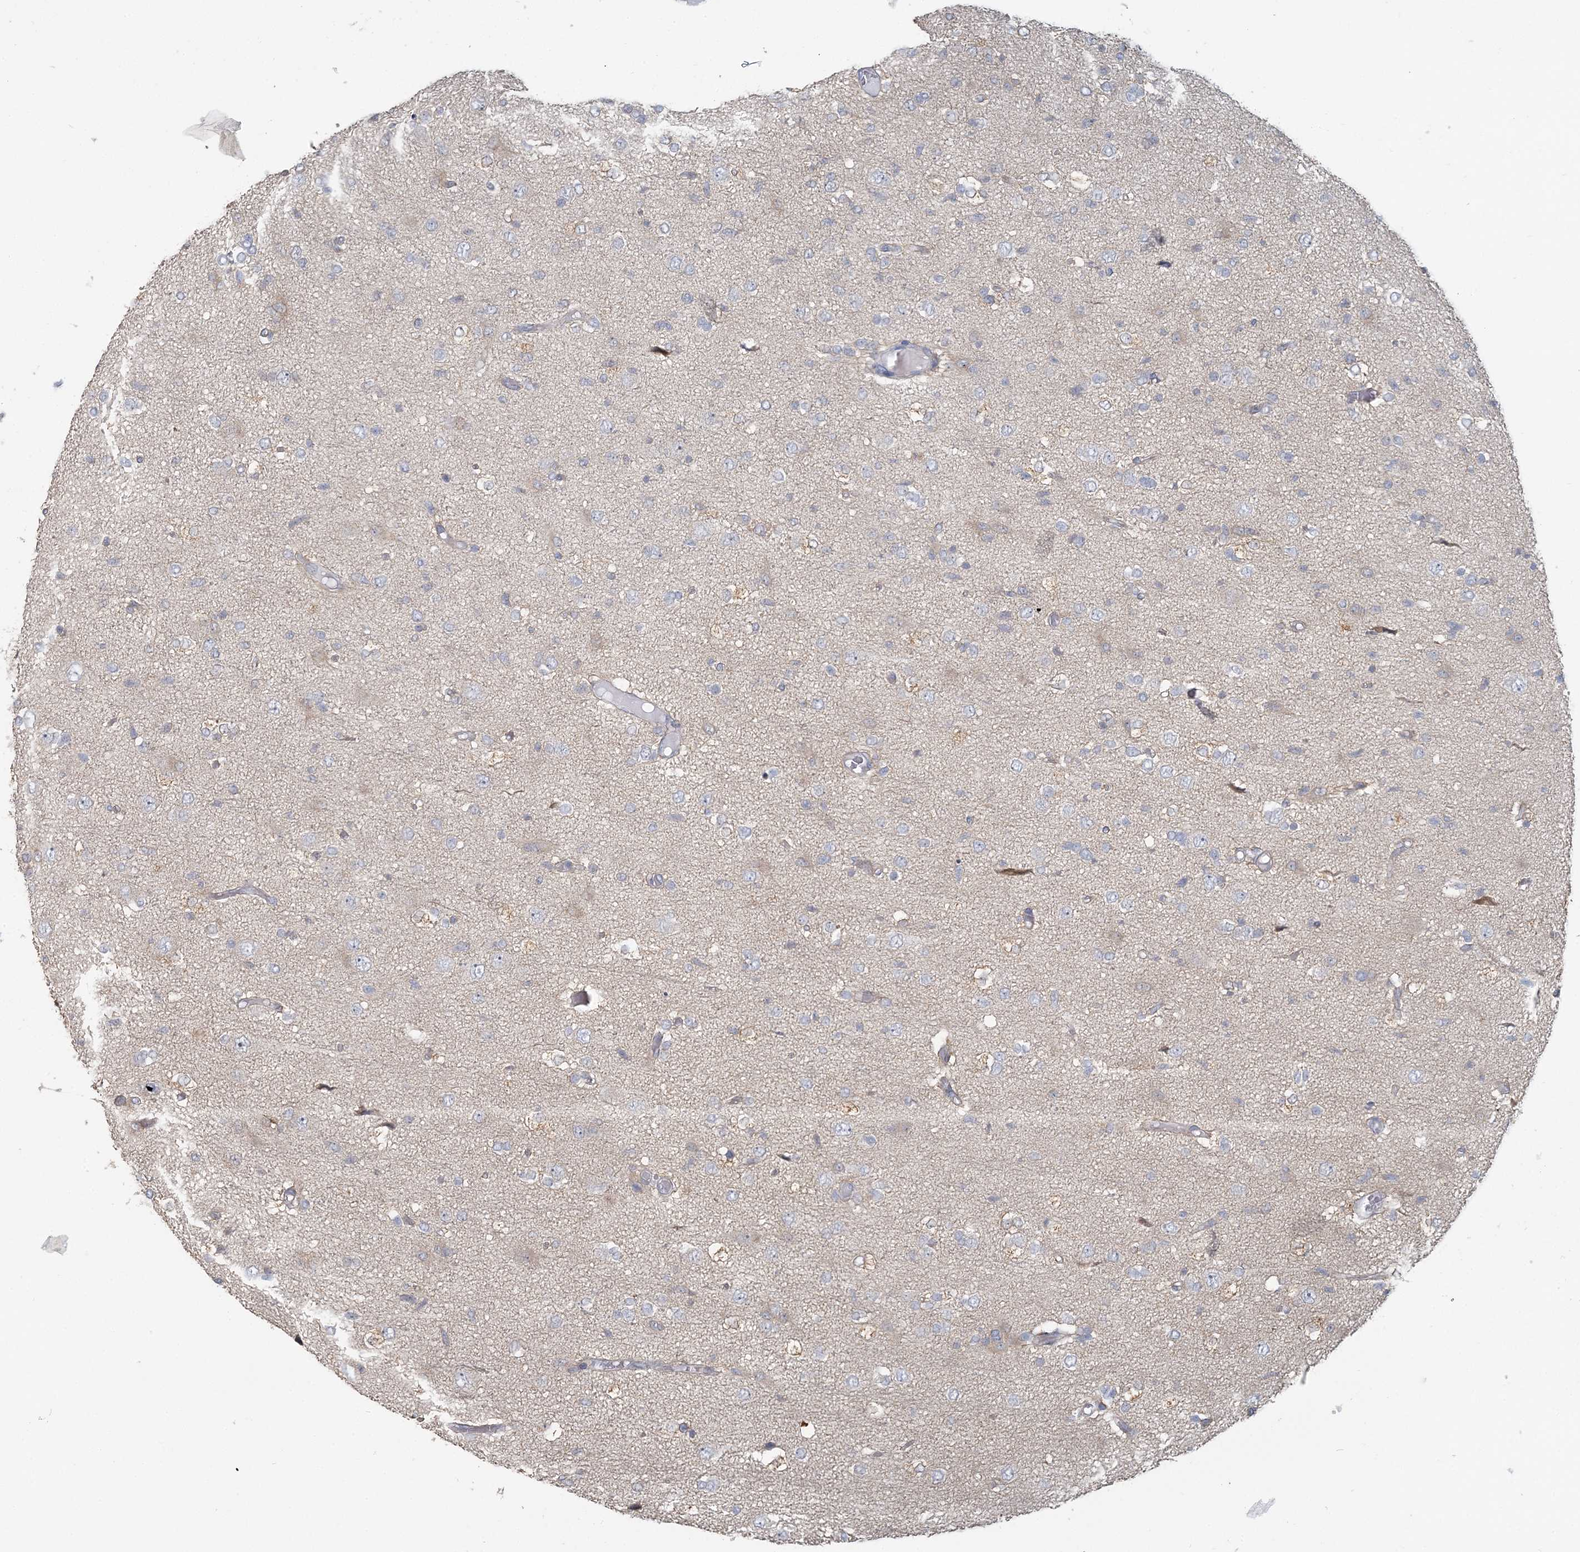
{"staining": {"intensity": "negative", "quantity": "none", "location": "none"}, "tissue": "glioma", "cell_type": "Tumor cells", "image_type": "cancer", "snomed": [{"axis": "morphology", "description": "Glioma, malignant, High grade"}, {"axis": "topography", "description": "Brain"}], "caption": "An immunohistochemistry (IHC) histopathology image of glioma is shown. There is no staining in tumor cells of glioma.", "gene": "CMBL", "patient": {"sex": "female", "age": 59}}